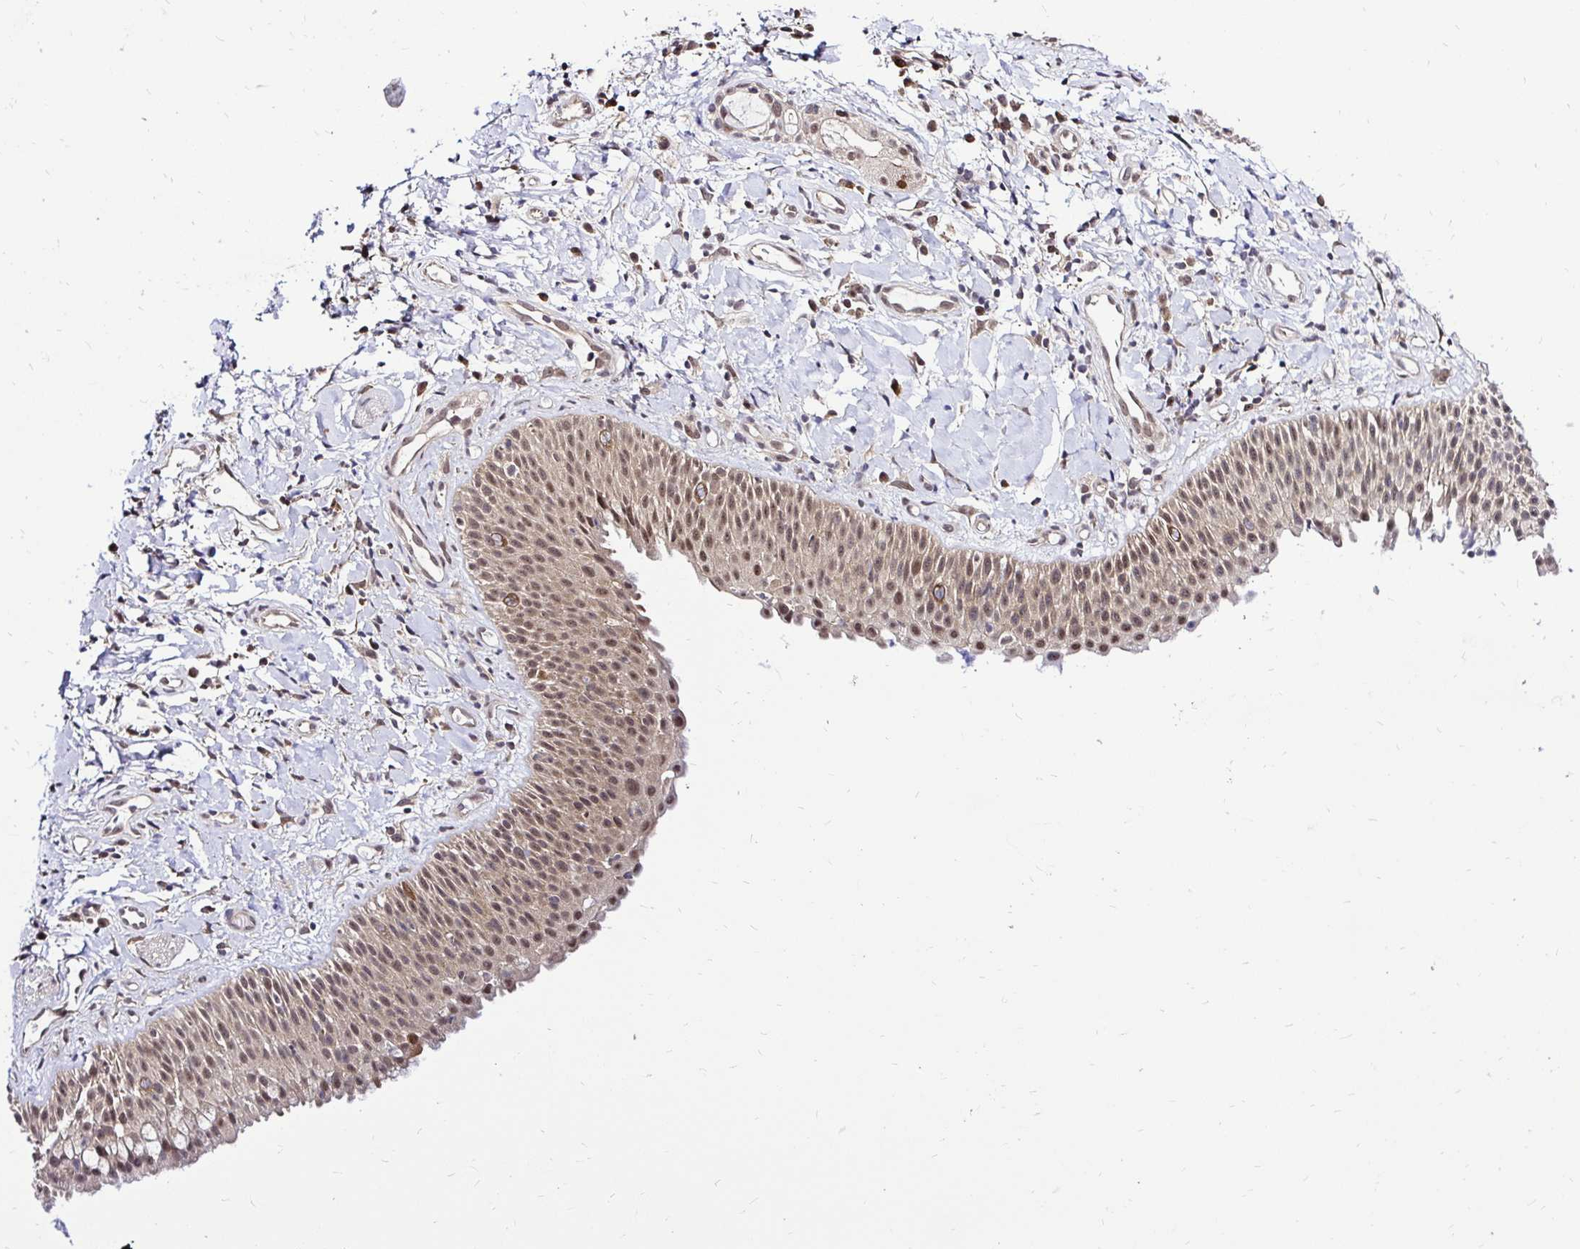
{"staining": {"intensity": "moderate", "quantity": ">75%", "location": "nuclear"}, "tissue": "nasopharynx", "cell_type": "Respiratory epithelial cells", "image_type": "normal", "snomed": [{"axis": "morphology", "description": "Normal tissue, NOS"}, {"axis": "morphology", "description": "Inflammation, NOS"}, {"axis": "topography", "description": "Nasopharynx"}], "caption": "Nasopharynx stained for a protein (brown) shows moderate nuclear positive positivity in about >75% of respiratory epithelial cells.", "gene": "UBE2M", "patient": {"sex": "male", "age": 54}}